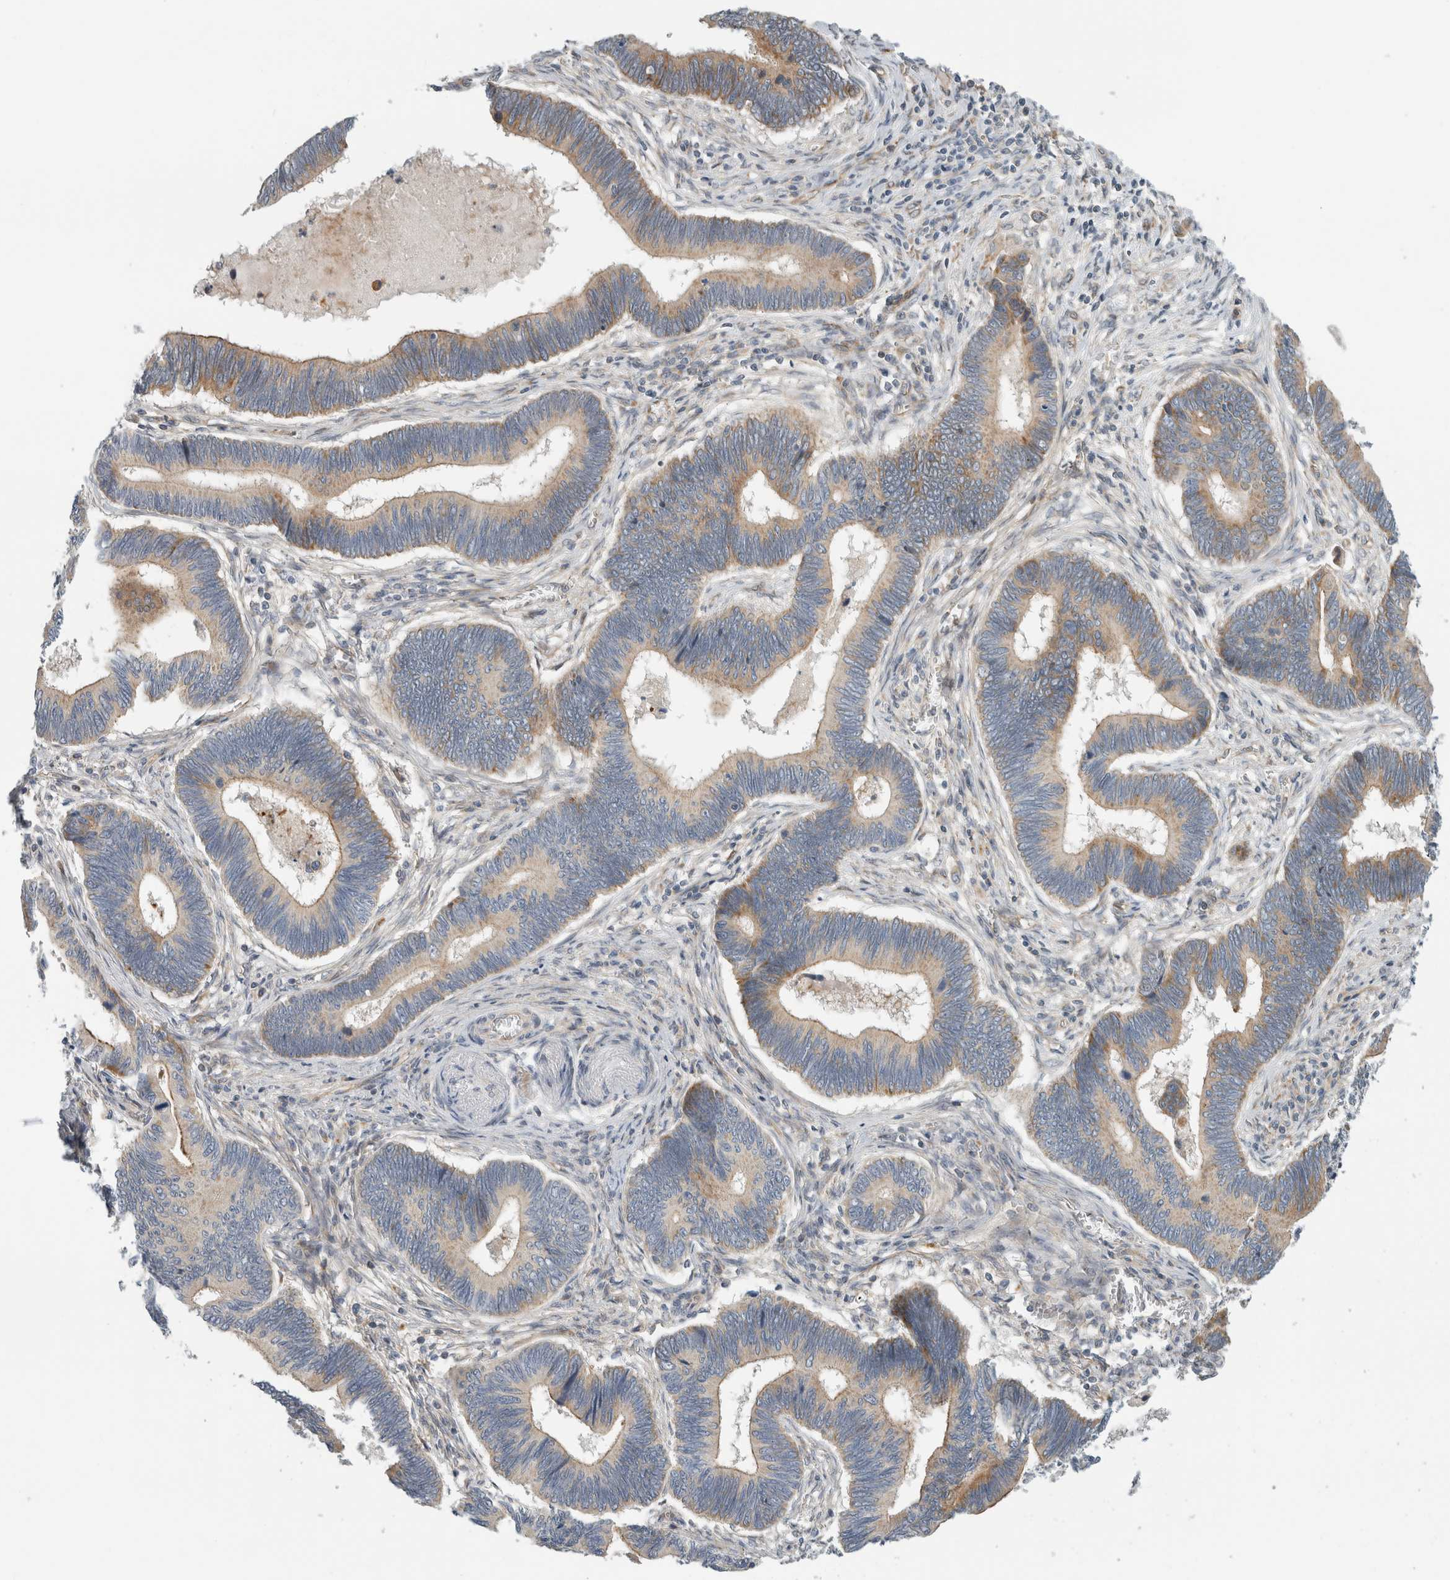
{"staining": {"intensity": "moderate", "quantity": ">75%", "location": "cytoplasmic/membranous"}, "tissue": "pancreatic cancer", "cell_type": "Tumor cells", "image_type": "cancer", "snomed": [{"axis": "morphology", "description": "Adenocarcinoma, NOS"}, {"axis": "topography", "description": "Pancreas"}], "caption": "IHC micrograph of pancreatic cancer (adenocarcinoma) stained for a protein (brown), which shows medium levels of moderate cytoplasmic/membranous positivity in approximately >75% of tumor cells.", "gene": "KPNA5", "patient": {"sex": "female", "age": 70}}